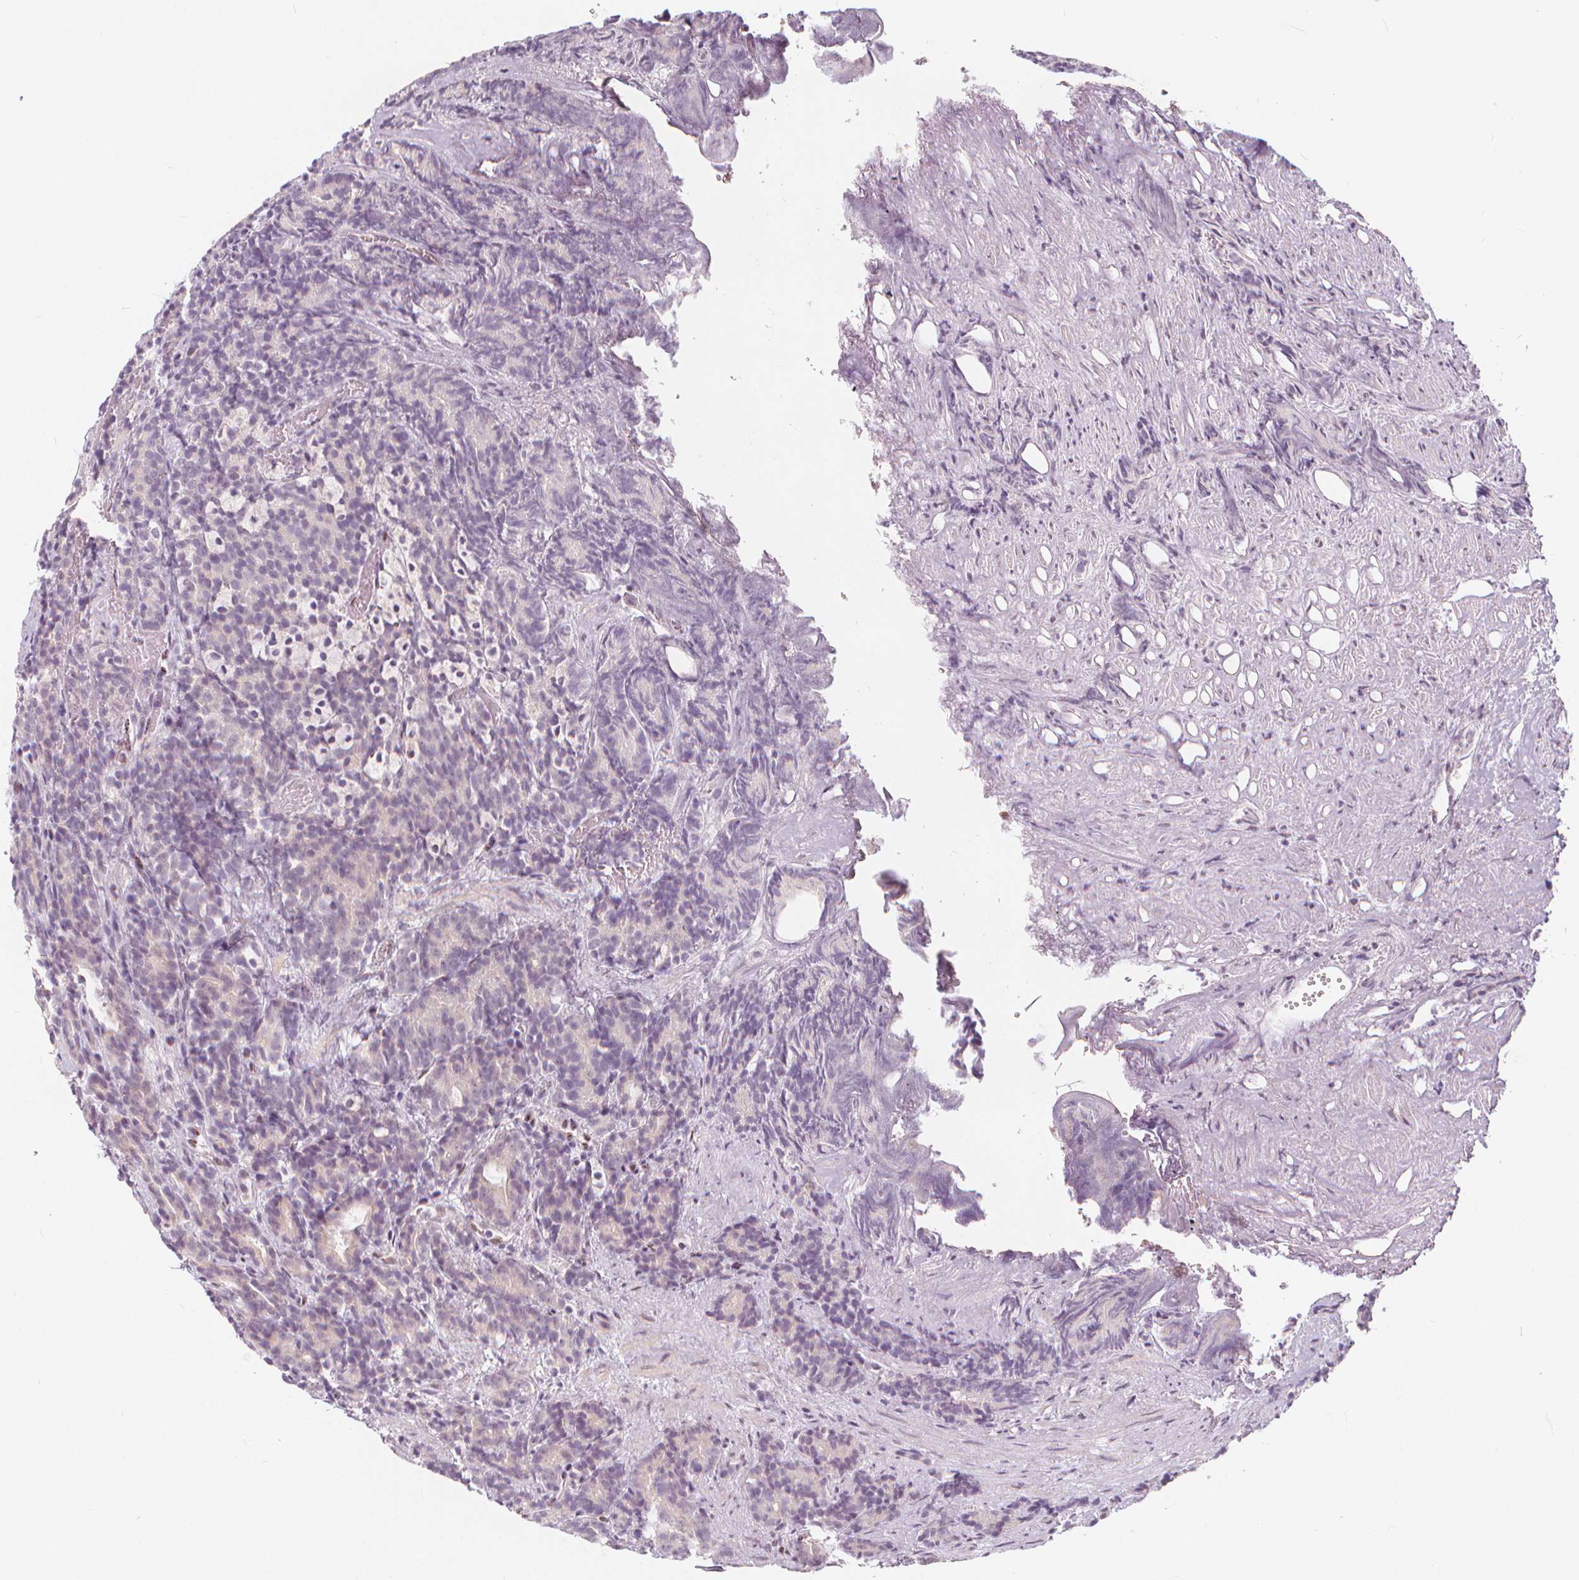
{"staining": {"intensity": "negative", "quantity": "none", "location": "none"}, "tissue": "prostate cancer", "cell_type": "Tumor cells", "image_type": "cancer", "snomed": [{"axis": "morphology", "description": "Adenocarcinoma, High grade"}, {"axis": "topography", "description": "Prostate"}], "caption": "Tumor cells are negative for brown protein staining in prostate cancer (adenocarcinoma (high-grade)). (DAB (3,3'-diaminobenzidine) immunohistochemistry (IHC) with hematoxylin counter stain).", "gene": "DRC3", "patient": {"sex": "male", "age": 84}}